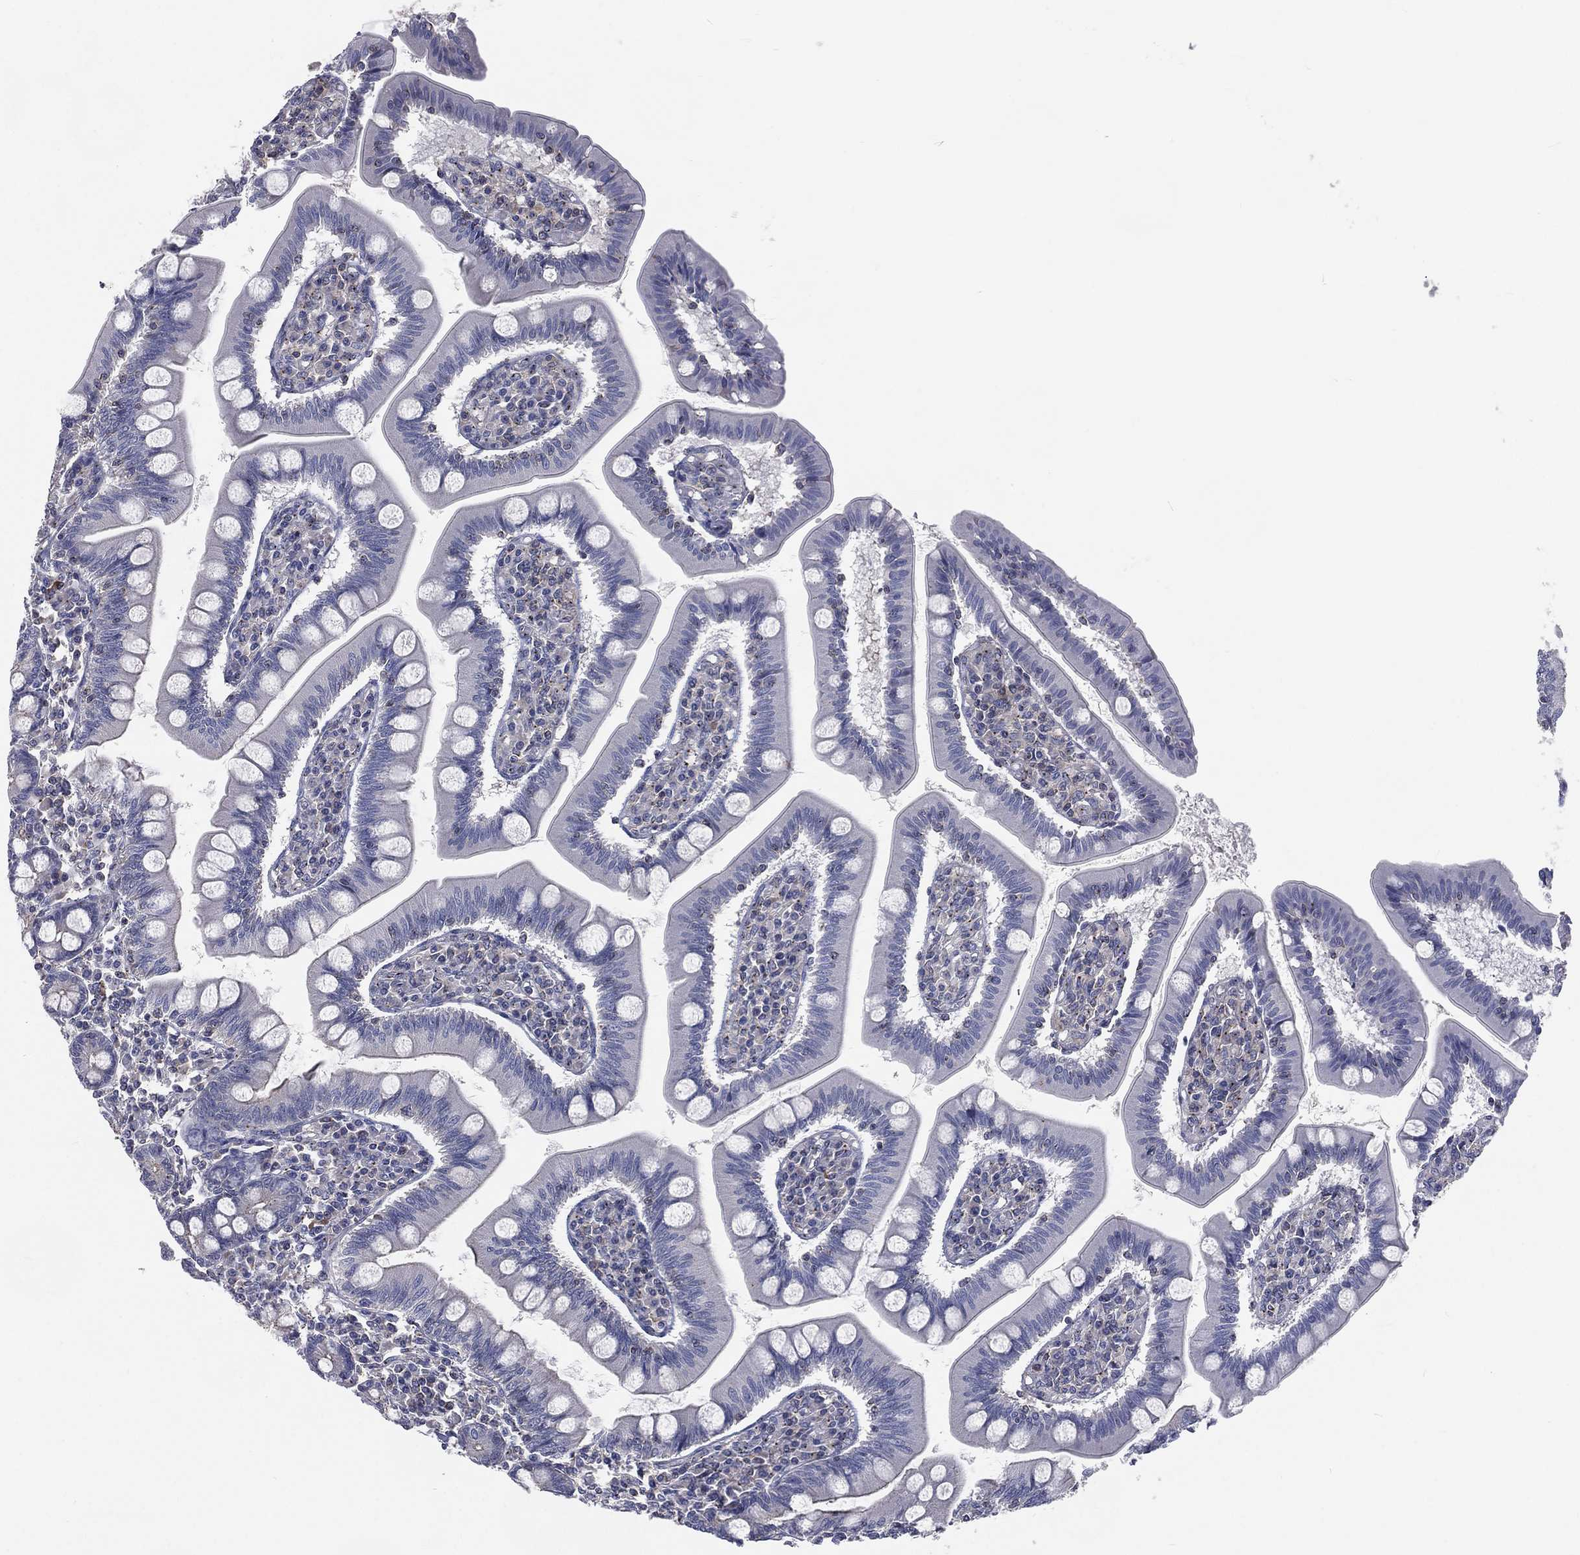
{"staining": {"intensity": "weak", "quantity": "<25%", "location": "cytoplasmic/membranous"}, "tissue": "small intestine", "cell_type": "Glandular cells", "image_type": "normal", "snomed": [{"axis": "morphology", "description": "Normal tissue, NOS"}, {"axis": "topography", "description": "Small intestine"}], "caption": "Immunohistochemical staining of normal small intestine displays no significant positivity in glandular cells. Nuclei are stained in blue.", "gene": "CROCC", "patient": {"sex": "male", "age": 88}}